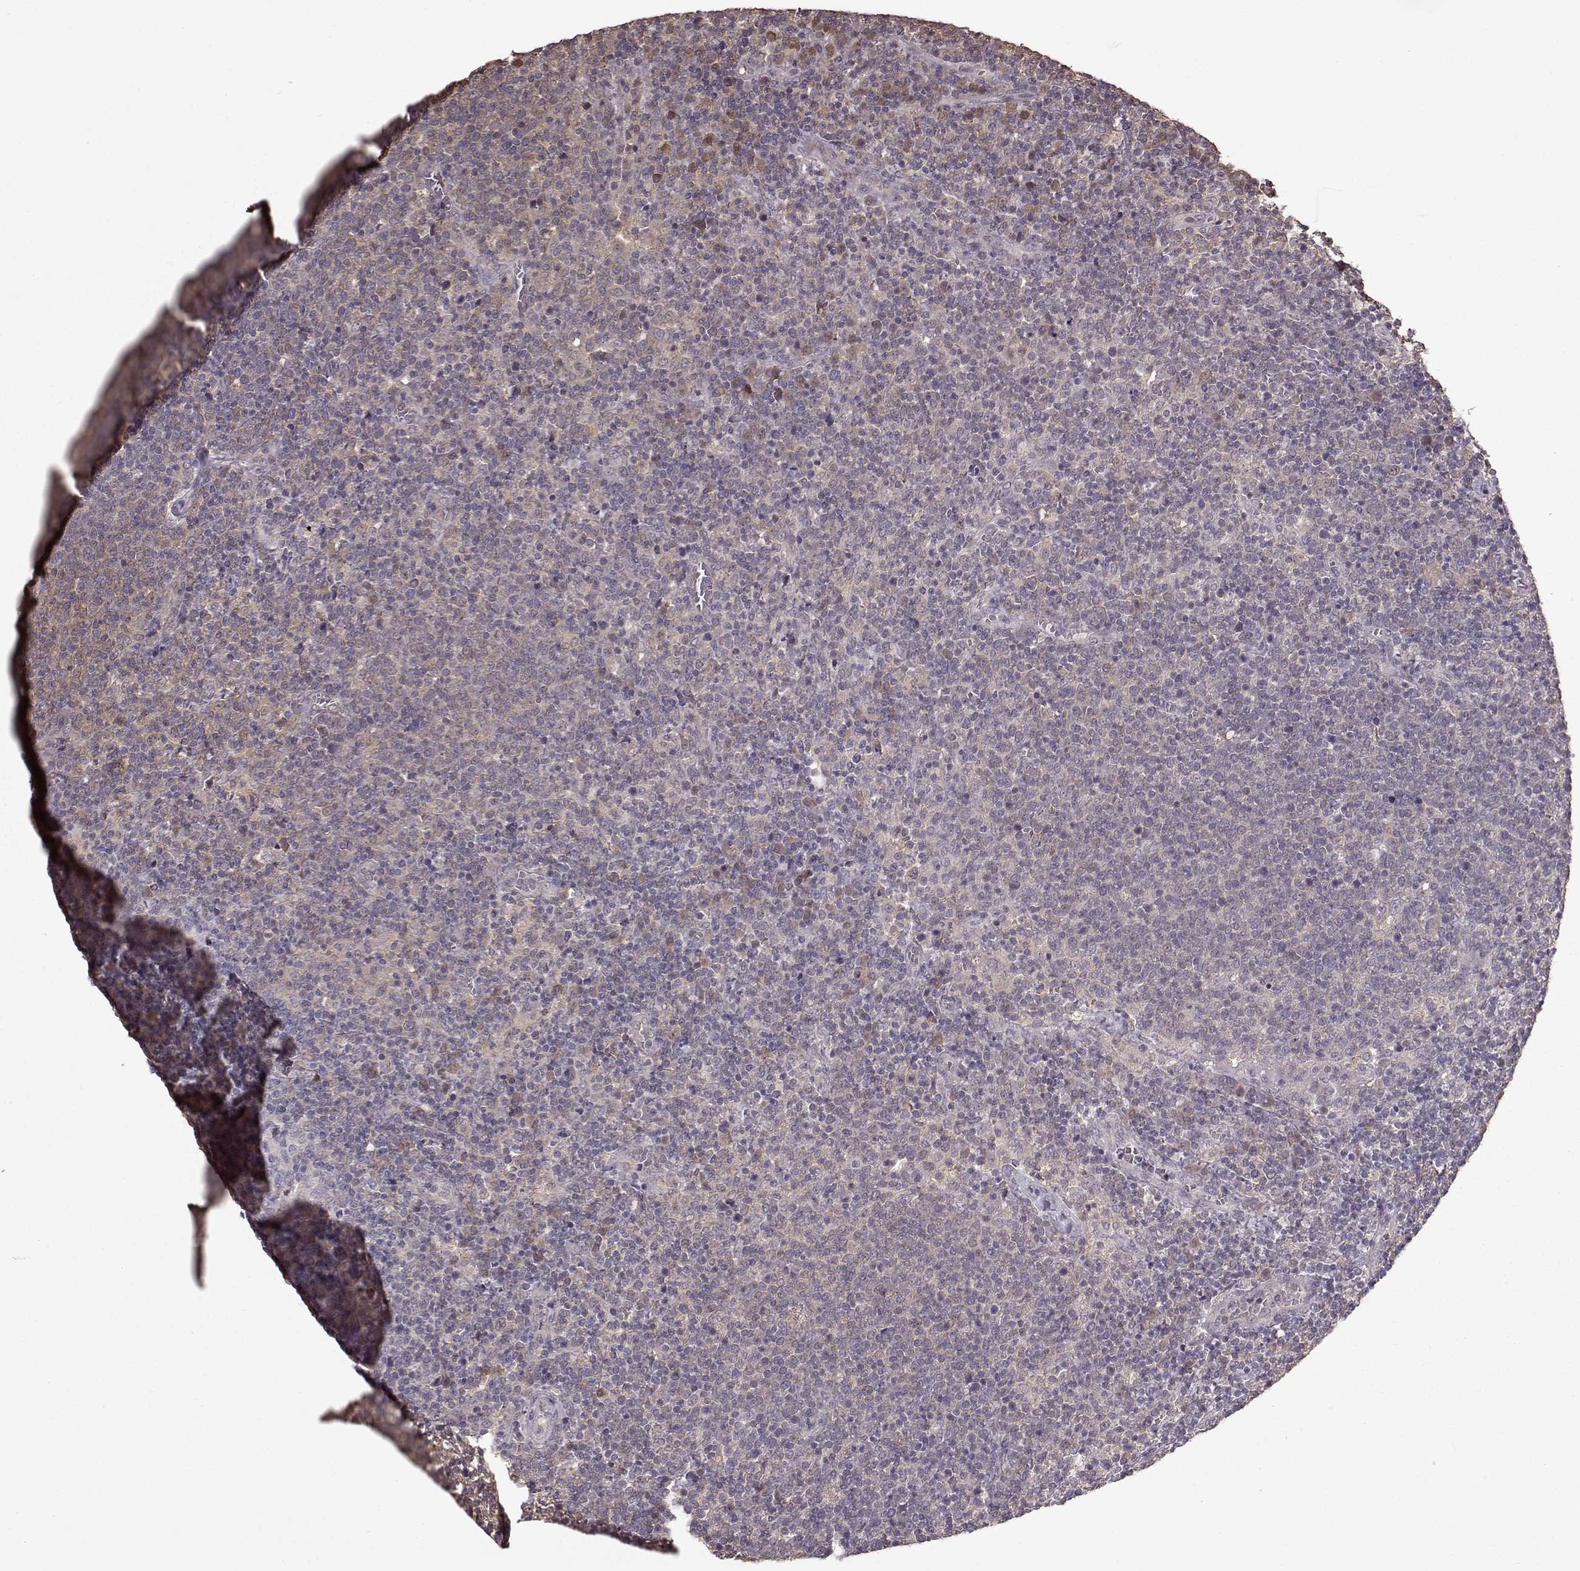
{"staining": {"intensity": "negative", "quantity": "none", "location": "none"}, "tissue": "lymphoma", "cell_type": "Tumor cells", "image_type": "cancer", "snomed": [{"axis": "morphology", "description": "Malignant lymphoma, non-Hodgkin's type, High grade"}, {"axis": "topography", "description": "Lymph node"}], "caption": "The image exhibits no significant staining in tumor cells of high-grade malignant lymphoma, non-Hodgkin's type.", "gene": "NME1-NME2", "patient": {"sex": "male", "age": 61}}